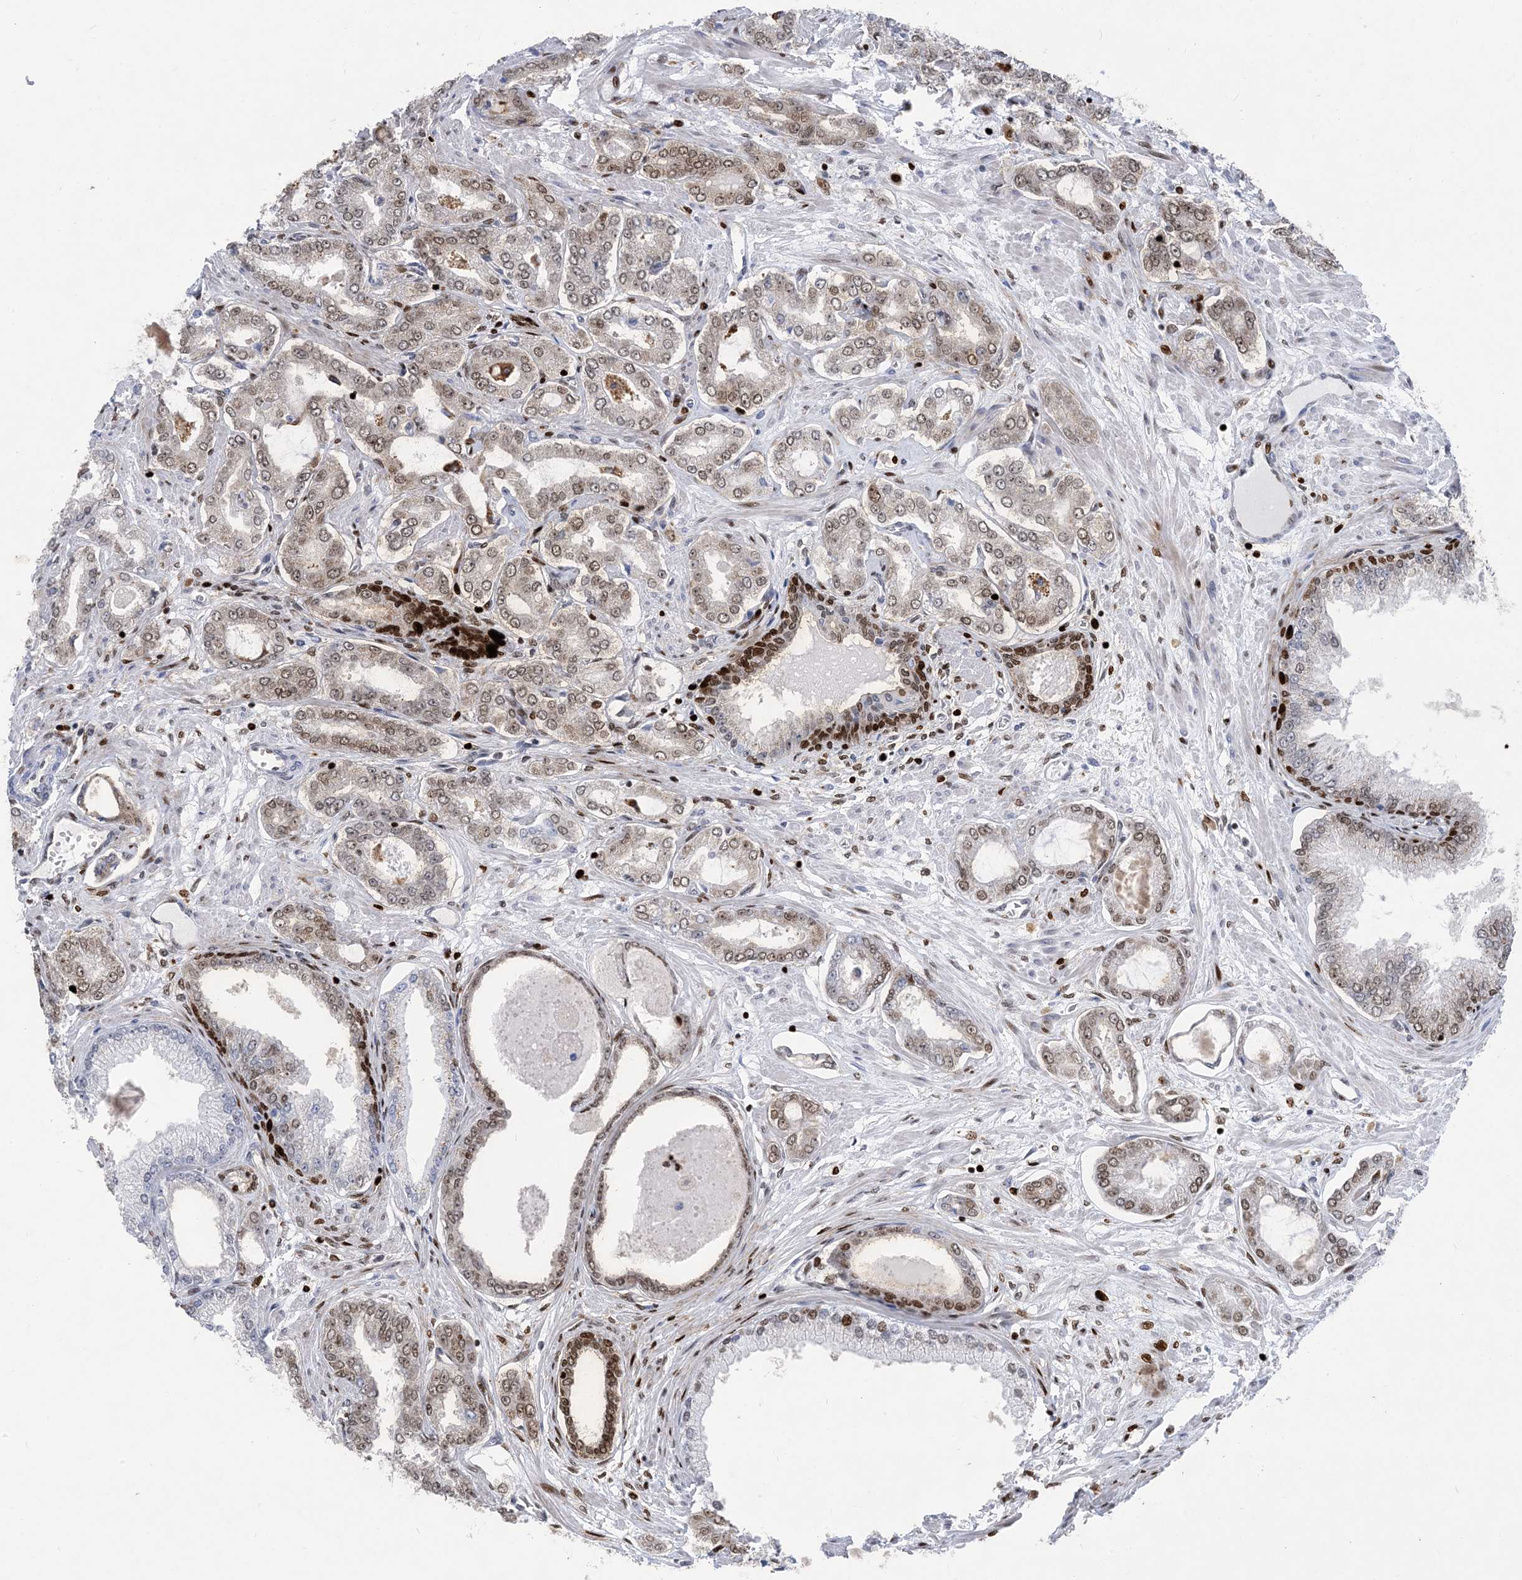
{"staining": {"intensity": "weak", "quantity": "25%-75%", "location": "nuclear"}, "tissue": "prostate cancer", "cell_type": "Tumor cells", "image_type": "cancer", "snomed": [{"axis": "morphology", "description": "Adenocarcinoma, Low grade"}, {"axis": "topography", "description": "Prostate"}], "caption": "The image demonstrates staining of prostate cancer (low-grade adenocarcinoma), revealing weak nuclear protein expression (brown color) within tumor cells.", "gene": "SLC25A53", "patient": {"sex": "male", "age": 63}}